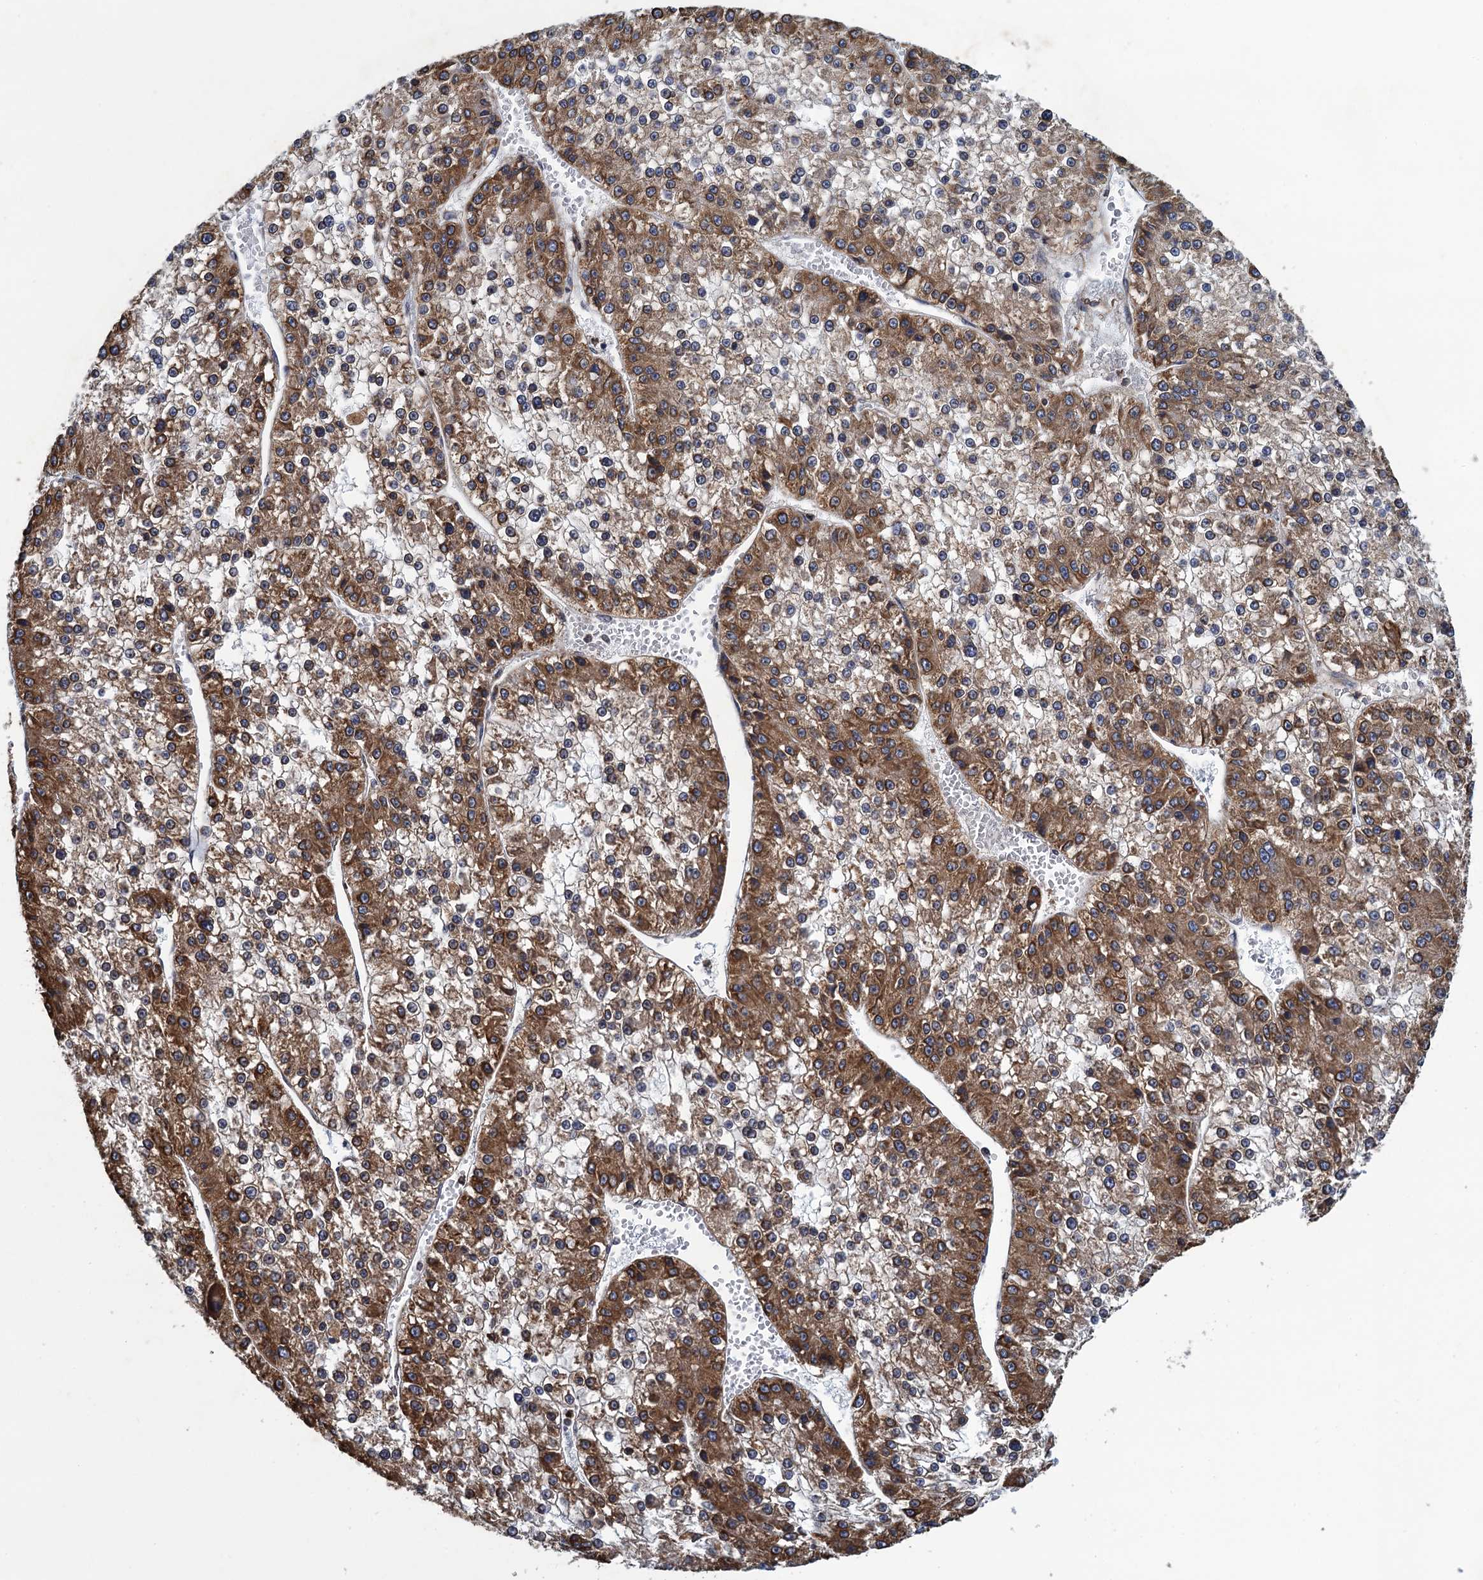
{"staining": {"intensity": "moderate", "quantity": "25%-75%", "location": "cytoplasmic/membranous"}, "tissue": "liver cancer", "cell_type": "Tumor cells", "image_type": "cancer", "snomed": [{"axis": "morphology", "description": "Carcinoma, Hepatocellular, NOS"}, {"axis": "topography", "description": "Liver"}], "caption": "Immunohistochemistry staining of hepatocellular carcinoma (liver), which demonstrates medium levels of moderate cytoplasmic/membranous staining in about 25%-75% of tumor cells indicating moderate cytoplasmic/membranous protein staining. The staining was performed using DAB (3,3'-diaminobenzidine) (brown) for protein detection and nuclei were counterstained in hematoxylin (blue).", "gene": "ARMC5", "patient": {"sex": "female", "age": 73}}